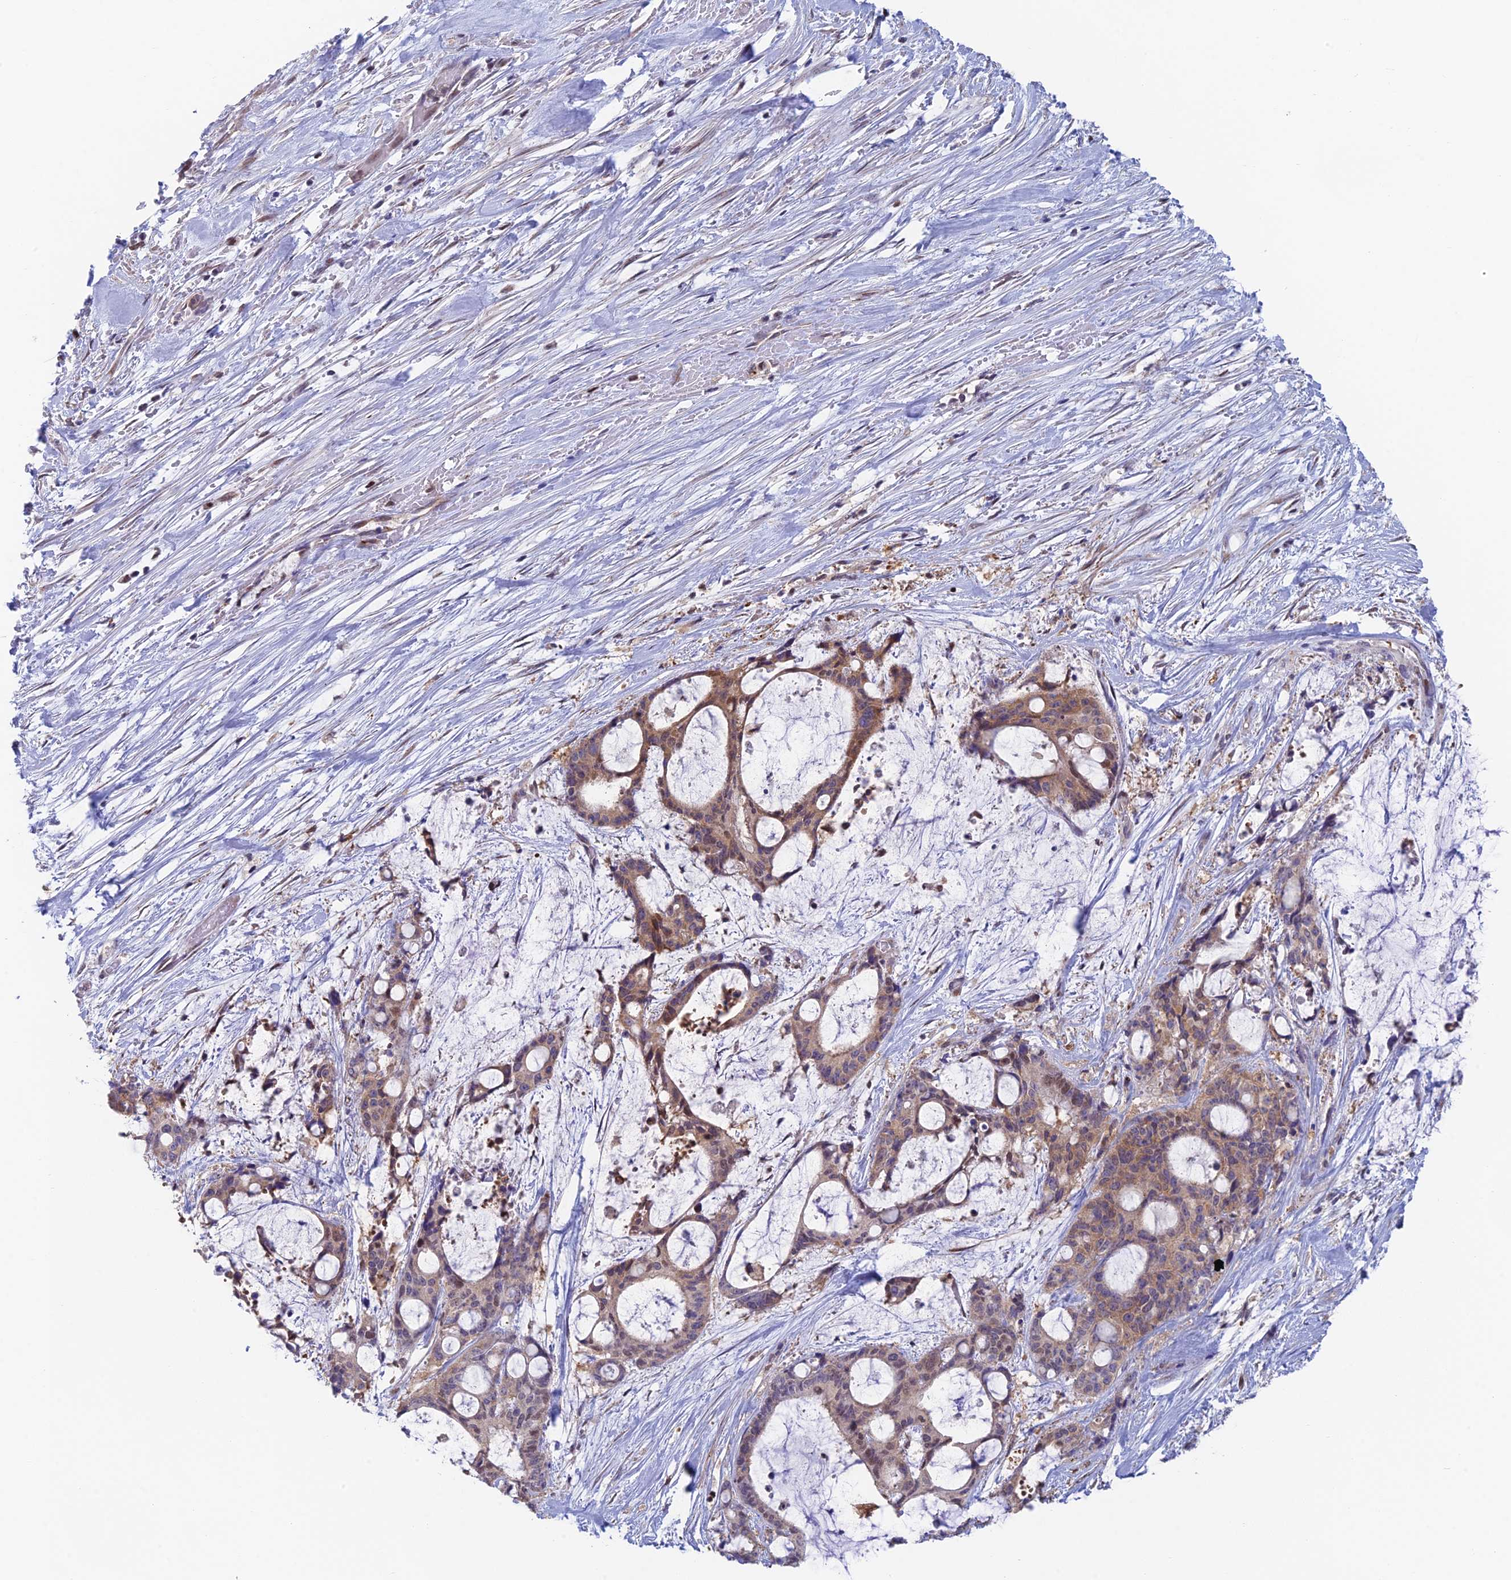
{"staining": {"intensity": "weak", "quantity": ">75%", "location": "cytoplasmic/membranous,nuclear"}, "tissue": "liver cancer", "cell_type": "Tumor cells", "image_type": "cancer", "snomed": [{"axis": "morphology", "description": "Normal tissue, NOS"}, {"axis": "morphology", "description": "Cholangiocarcinoma"}, {"axis": "topography", "description": "Liver"}, {"axis": "topography", "description": "Peripheral nerve tissue"}], "caption": "A brown stain labels weak cytoplasmic/membranous and nuclear staining of a protein in liver cancer (cholangiocarcinoma) tumor cells. The staining was performed using DAB to visualize the protein expression in brown, while the nuclei were stained in blue with hematoxylin (Magnification: 20x).", "gene": "MRPL17", "patient": {"sex": "female", "age": 73}}